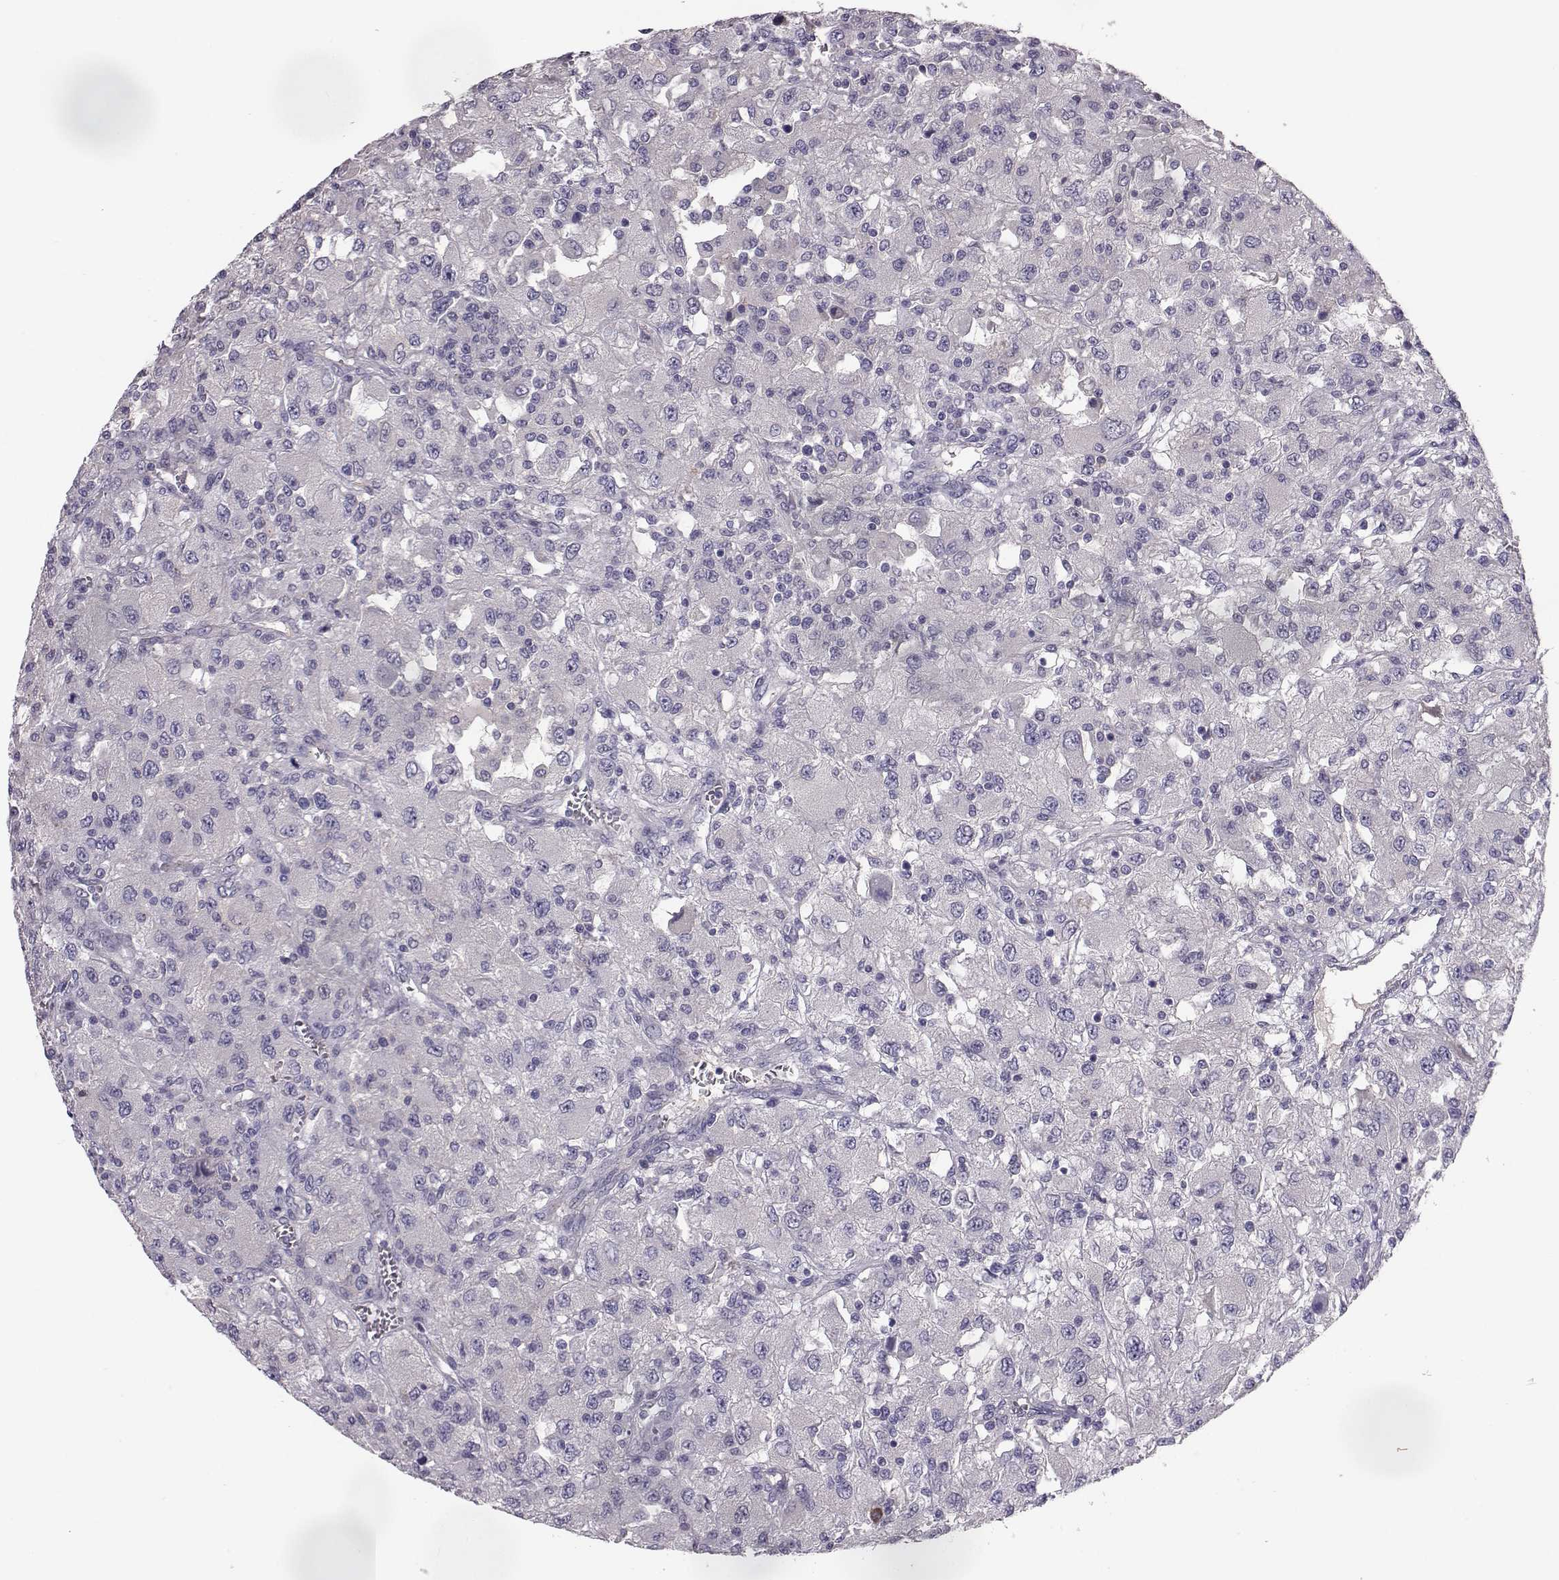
{"staining": {"intensity": "negative", "quantity": "none", "location": "none"}, "tissue": "renal cancer", "cell_type": "Tumor cells", "image_type": "cancer", "snomed": [{"axis": "morphology", "description": "Adenocarcinoma, NOS"}, {"axis": "topography", "description": "Kidney"}], "caption": "This photomicrograph is of renal cancer (adenocarcinoma) stained with immunohistochemistry (IHC) to label a protein in brown with the nuclei are counter-stained blue. There is no staining in tumor cells.", "gene": "ADGRG5", "patient": {"sex": "female", "age": 67}}